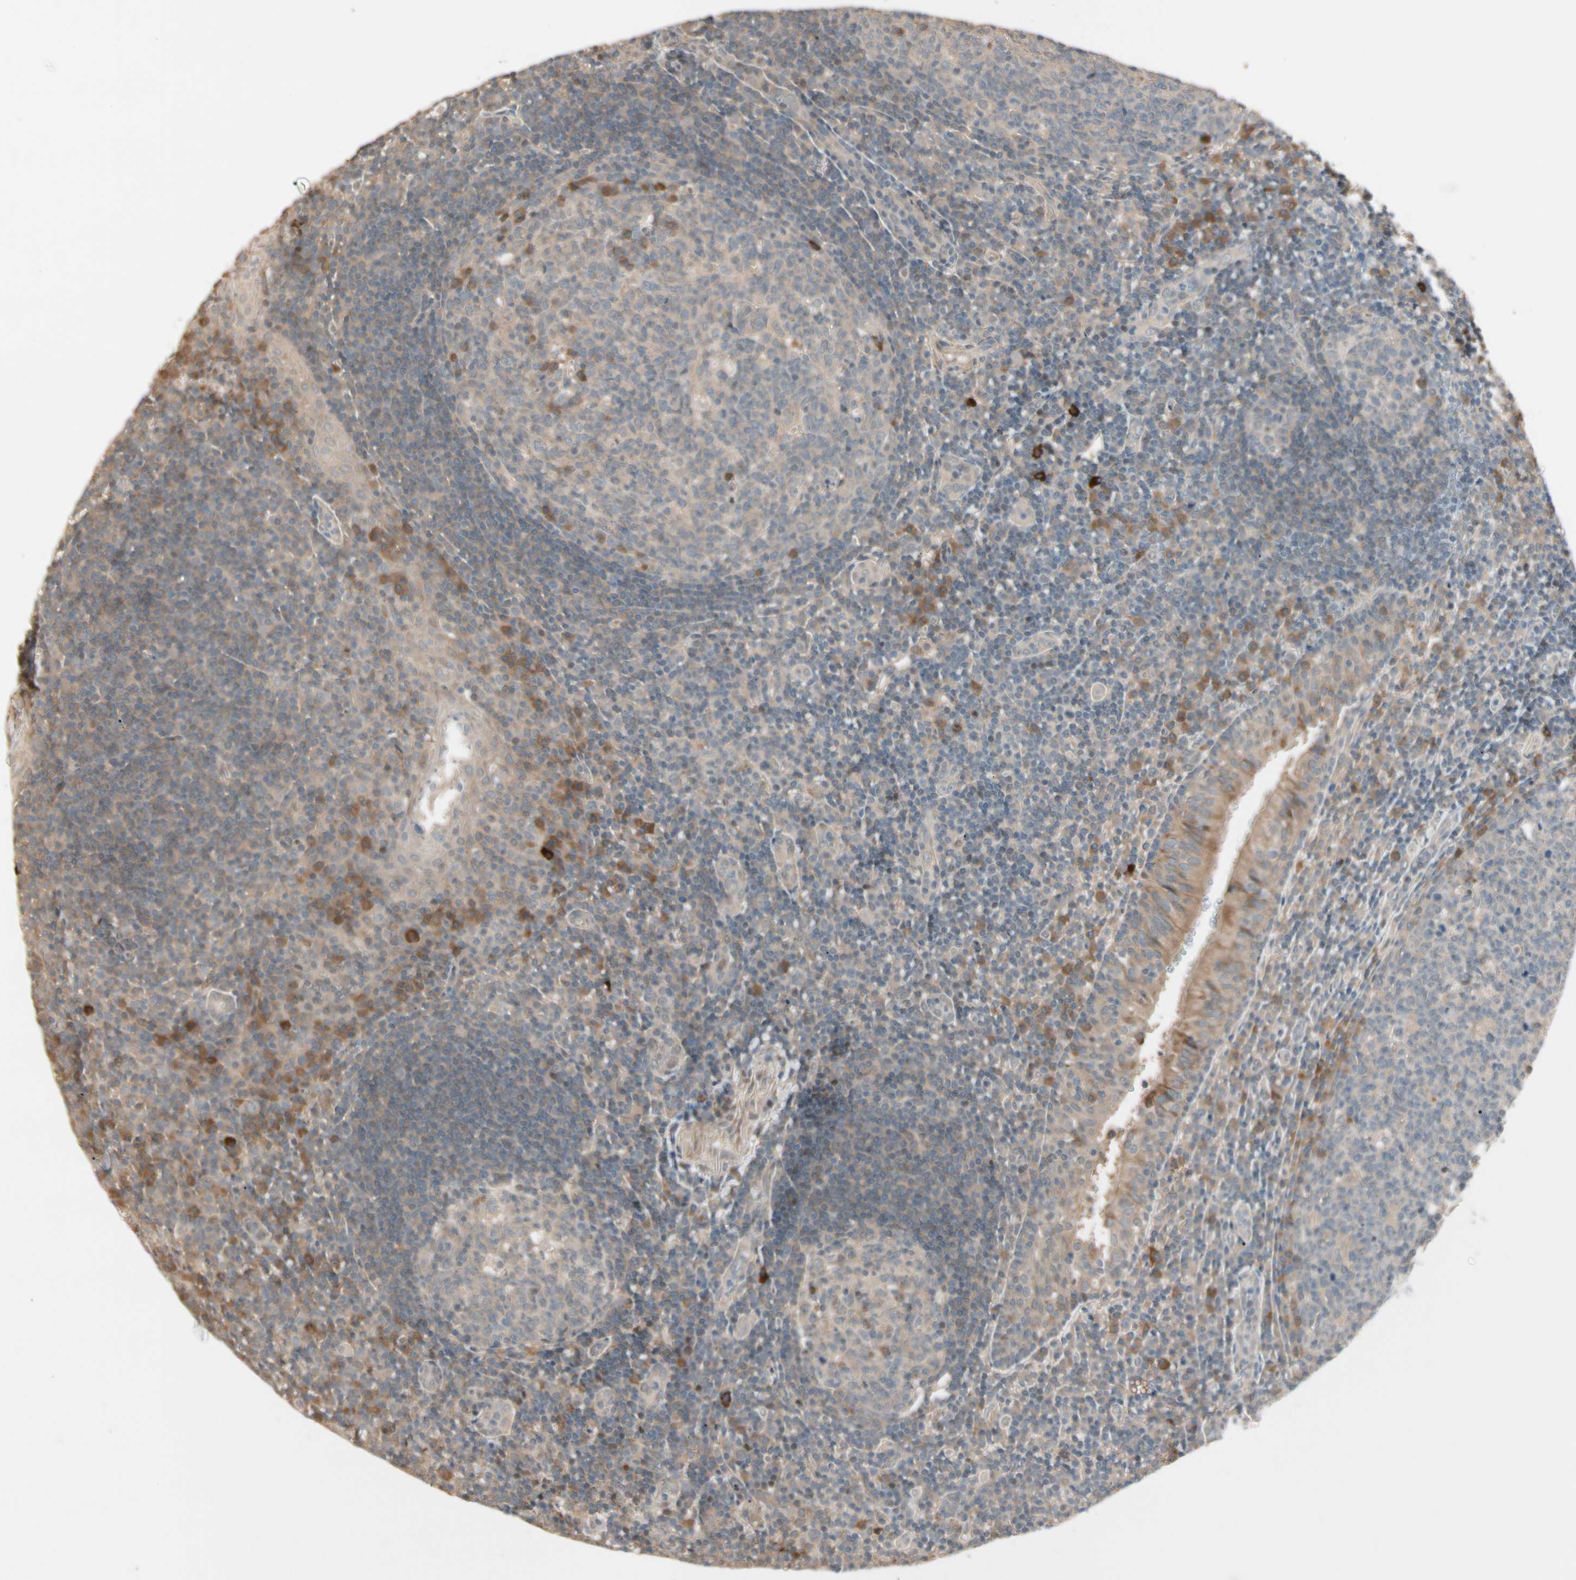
{"staining": {"intensity": "weak", "quantity": ">75%", "location": "cytoplasmic/membranous"}, "tissue": "tonsil", "cell_type": "Germinal center cells", "image_type": "normal", "snomed": [{"axis": "morphology", "description": "Normal tissue, NOS"}, {"axis": "topography", "description": "Tonsil"}], "caption": "Germinal center cells reveal low levels of weak cytoplasmic/membranous expression in approximately >75% of cells in normal human tonsil.", "gene": "ATG4C", "patient": {"sex": "female", "age": 40}}